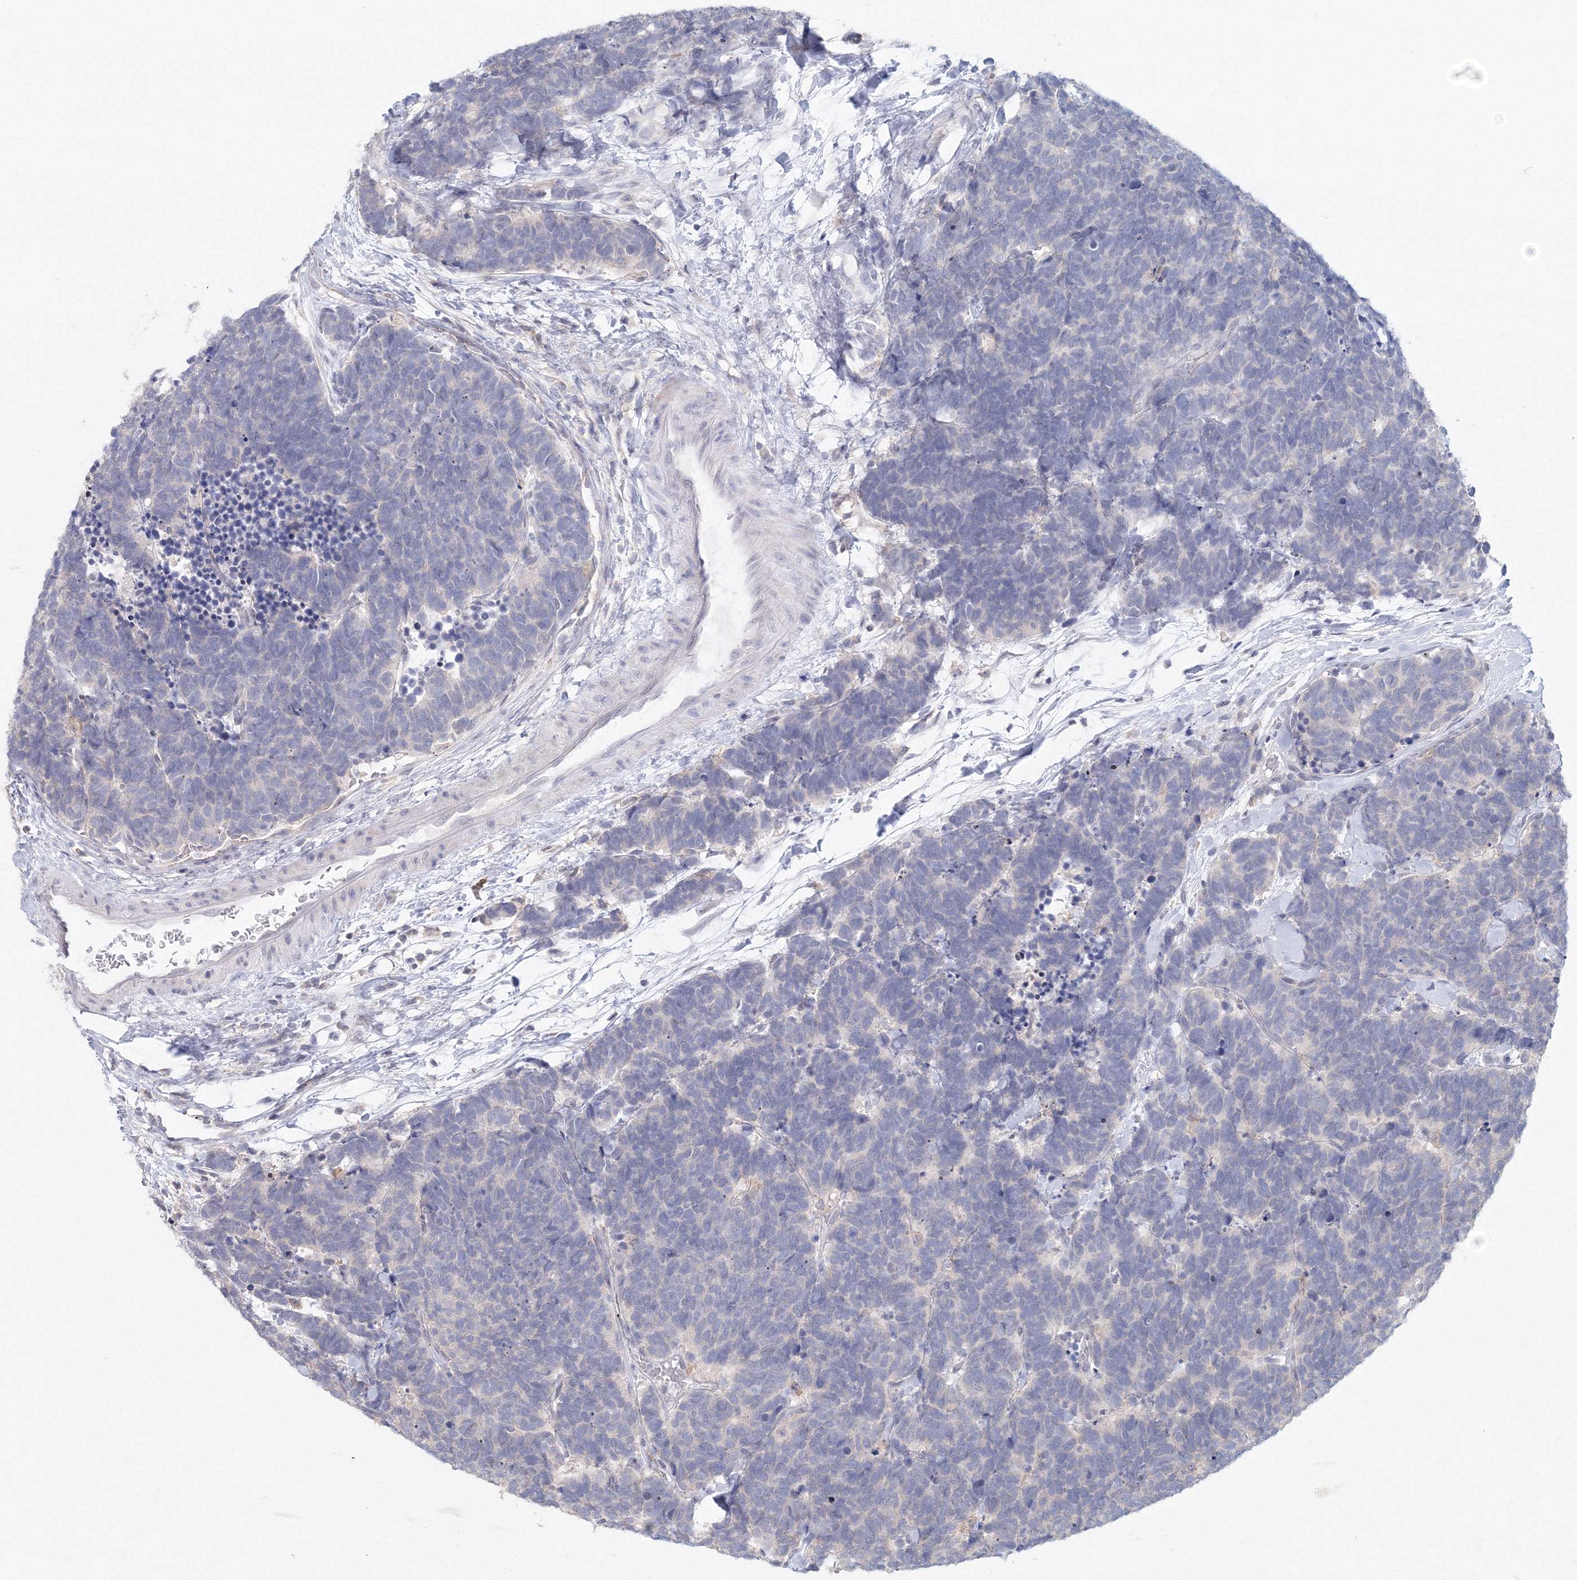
{"staining": {"intensity": "negative", "quantity": "none", "location": "none"}, "tissue": "carcinoid", "cell_type": "Tumor cells", "image_type": "cancer", "snomed": [{"axis": "morphology", "description": "Carcinoma, NOS"}, {"axis": "morphology", "description": "Carcinoid, malignant, NOS"}, {"axis": "topography", "description": "Urinary bladder"}], "caption": "Micrograph shows no protein staining in tumor cells of carcinoma tissue. Brightfield microscopy of IHC stained with DAB (3,3'-diaminobenzidine) (brown) and hematoxylin (blue), captured at high magnification.", "gene": "SLC7A7", "patient": {"sex": "male", "age": 57}}